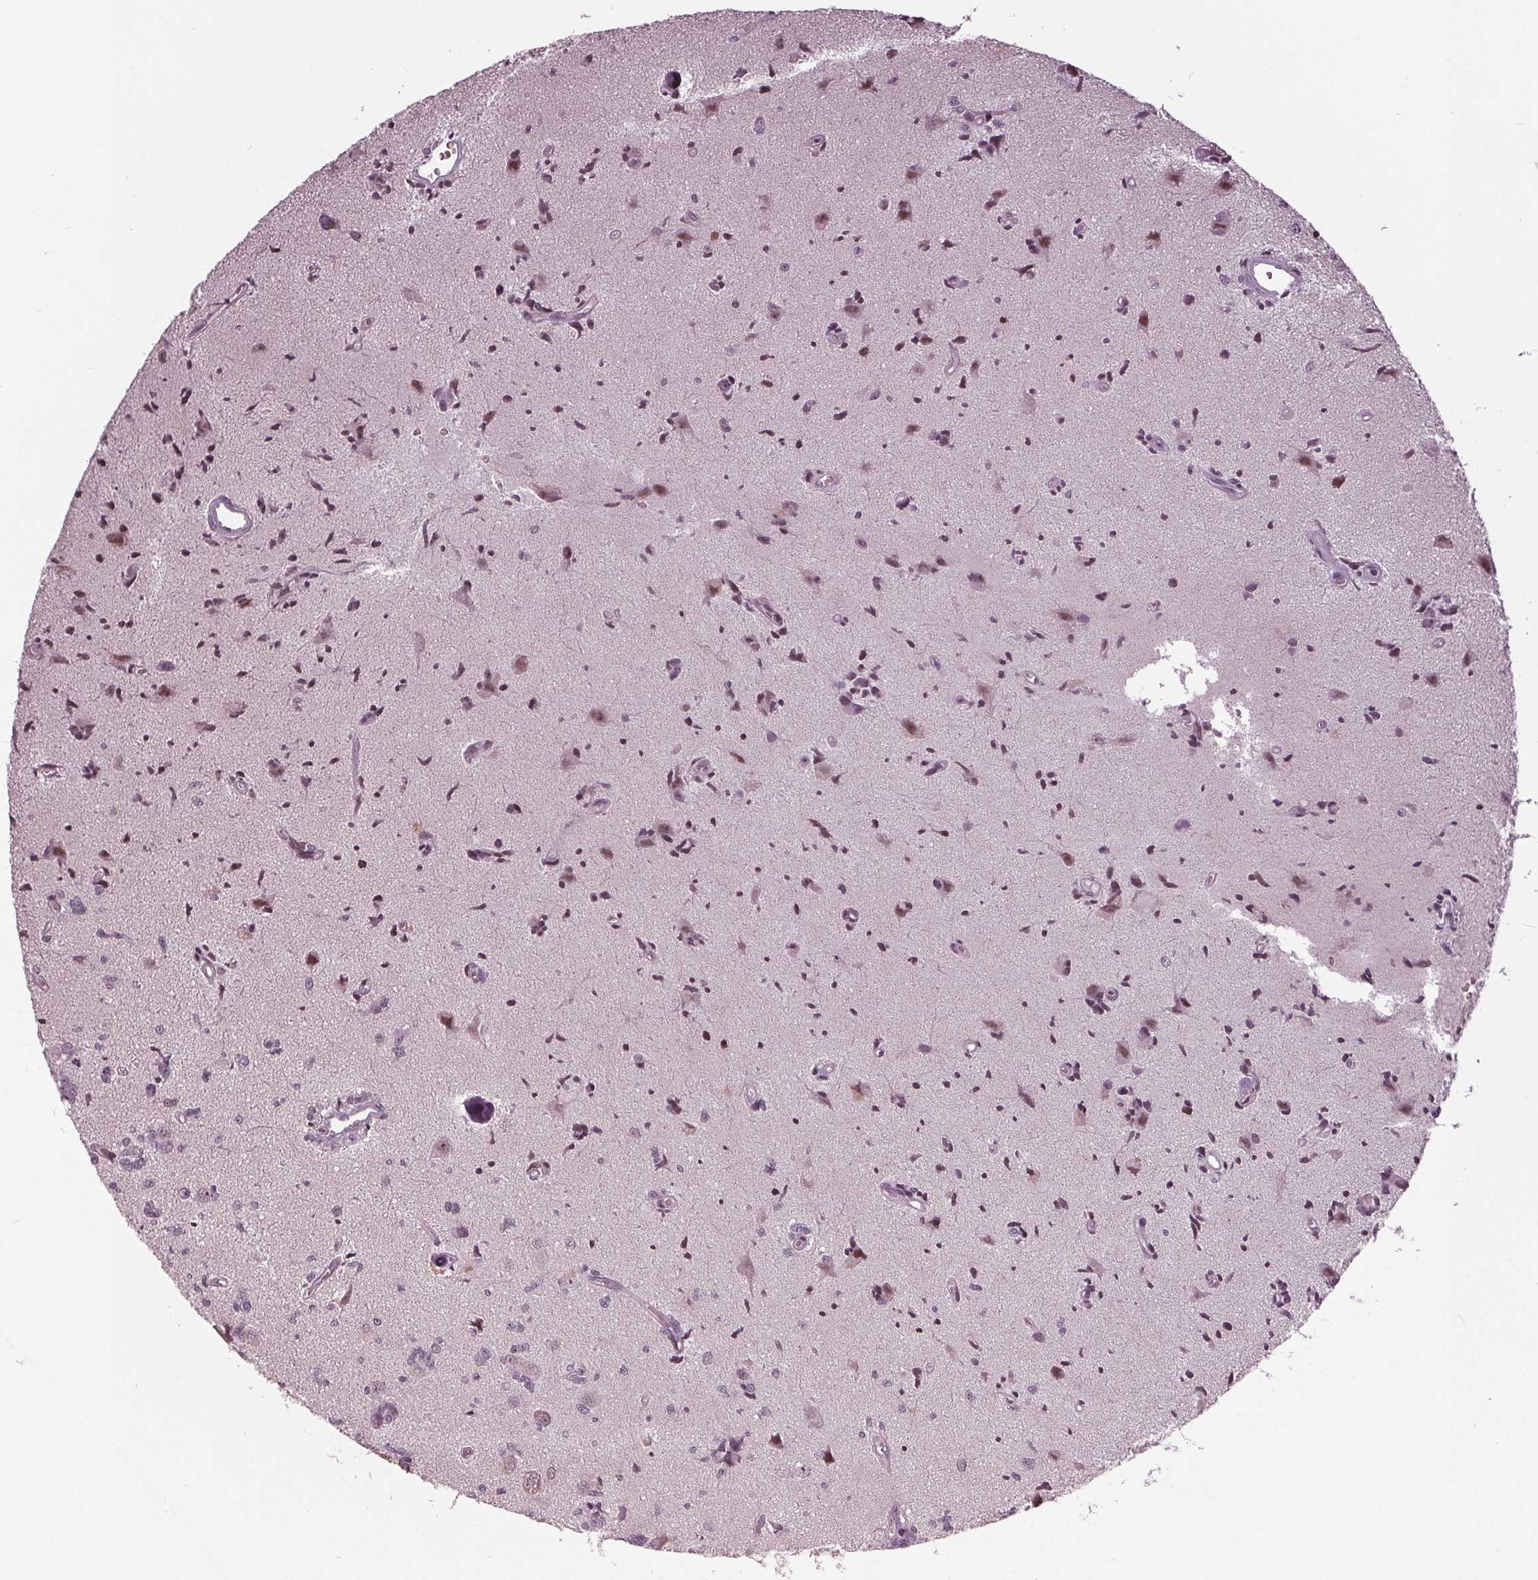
{"staining": {"intensity": "negative", "quantity": "none", "location": "none"}, "tissue": "glioma", "cell_type": "Tumor cells", "image_type": "cancer", "snomed": [{"axis": "morphology", "description": "Glioma, malignant, High grade"}, {"axis": "topography", "description": "Brain"}], "caption": "Glioma was stained to show a protein in brown. There is no significant positivity in tumor cells.", "gene": "ADPRHL1", "patient": {"sex": "male", "age": 67}}